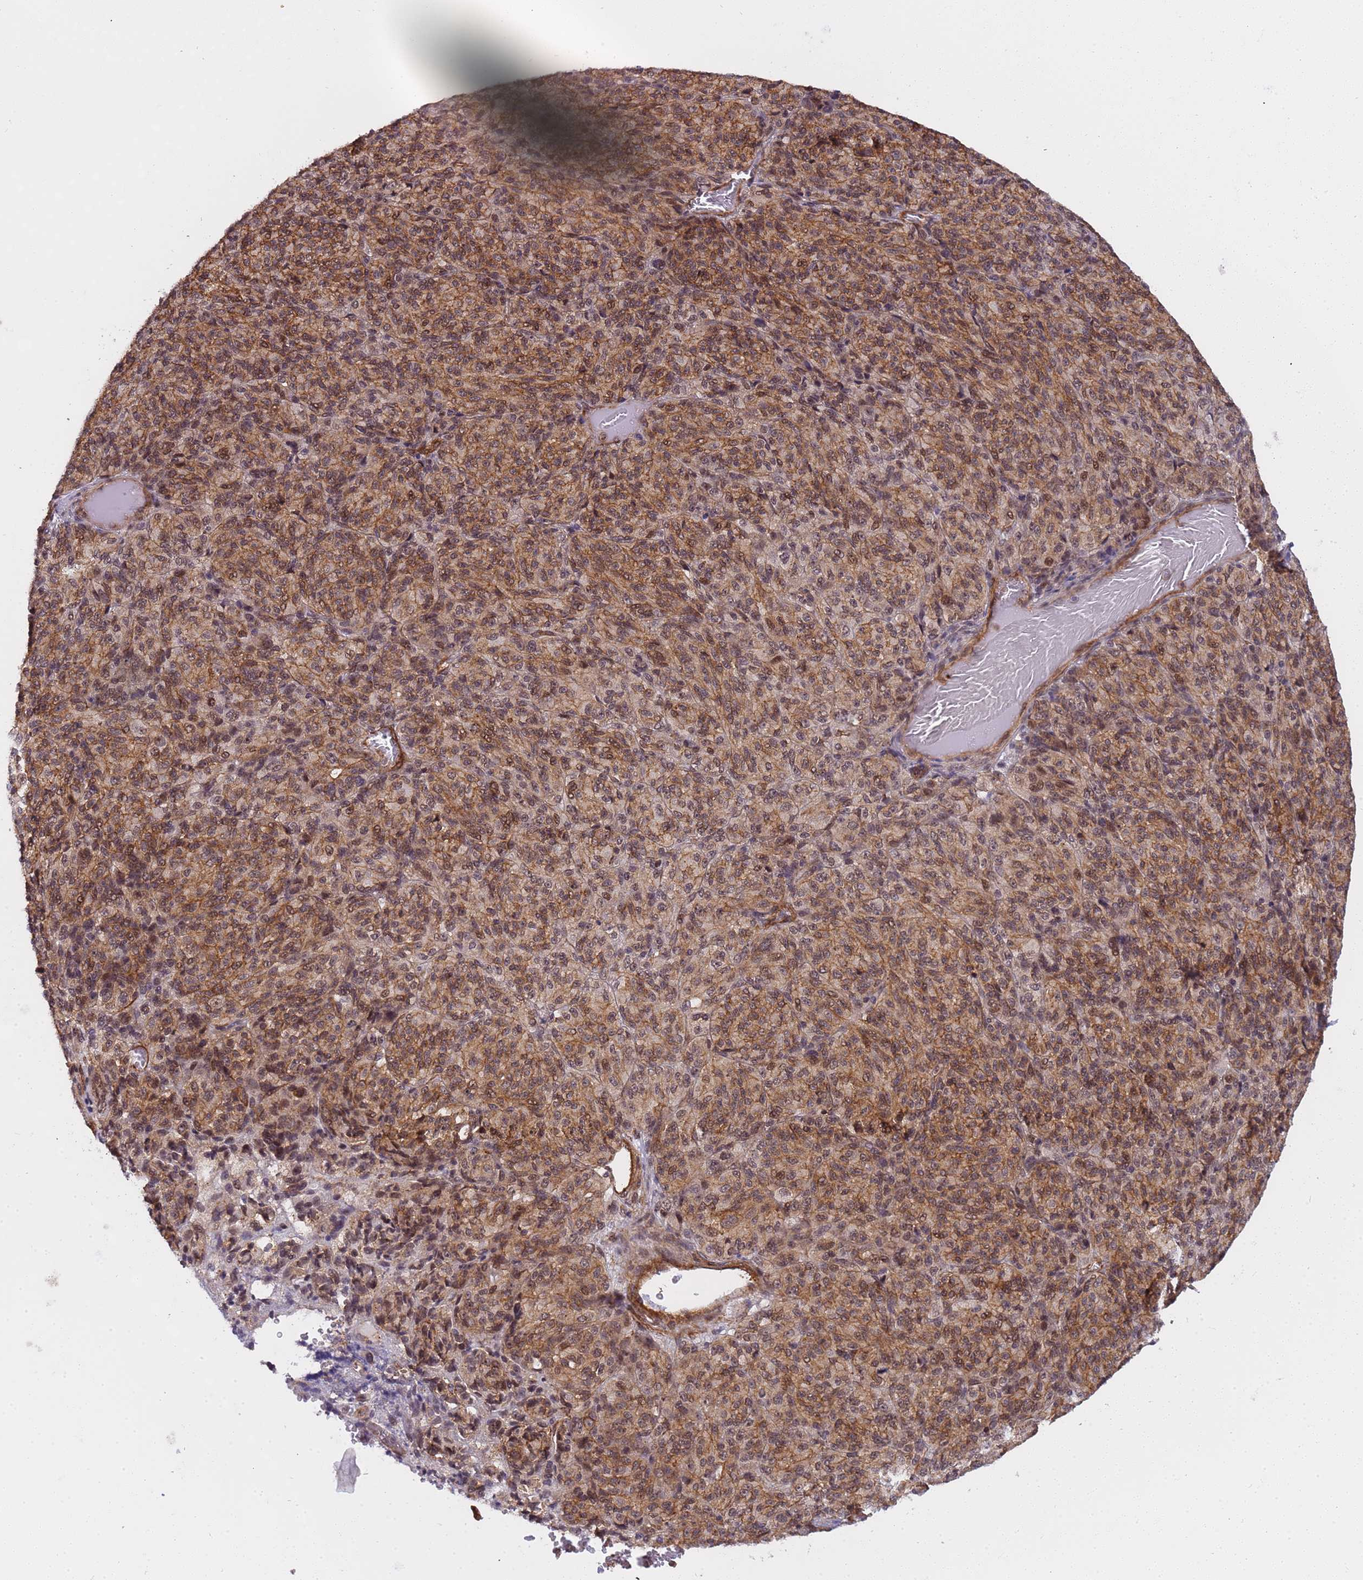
{"staining": {"intensity": "moderate", "quantity": ">75%", "location": "cytoplasmic/membranous,nuclear"}, "tissue": "melanoma", "cell_type": "Tumor cells", "image_type": "cancer", "snomed": [{"axis": "morphology", "description": "Malignant melanoma, Metastatic site"}, {"axis": "topography", "description": "Brain"}], "caption": "The photomicrograph reveals staining of melanoma, revealing moderate cytoplasmic/membranous and nuclear protein staining (brown color) within tumor cells.", "gene": "EMC2", "patient": {"sex": "female", "age": 56}}